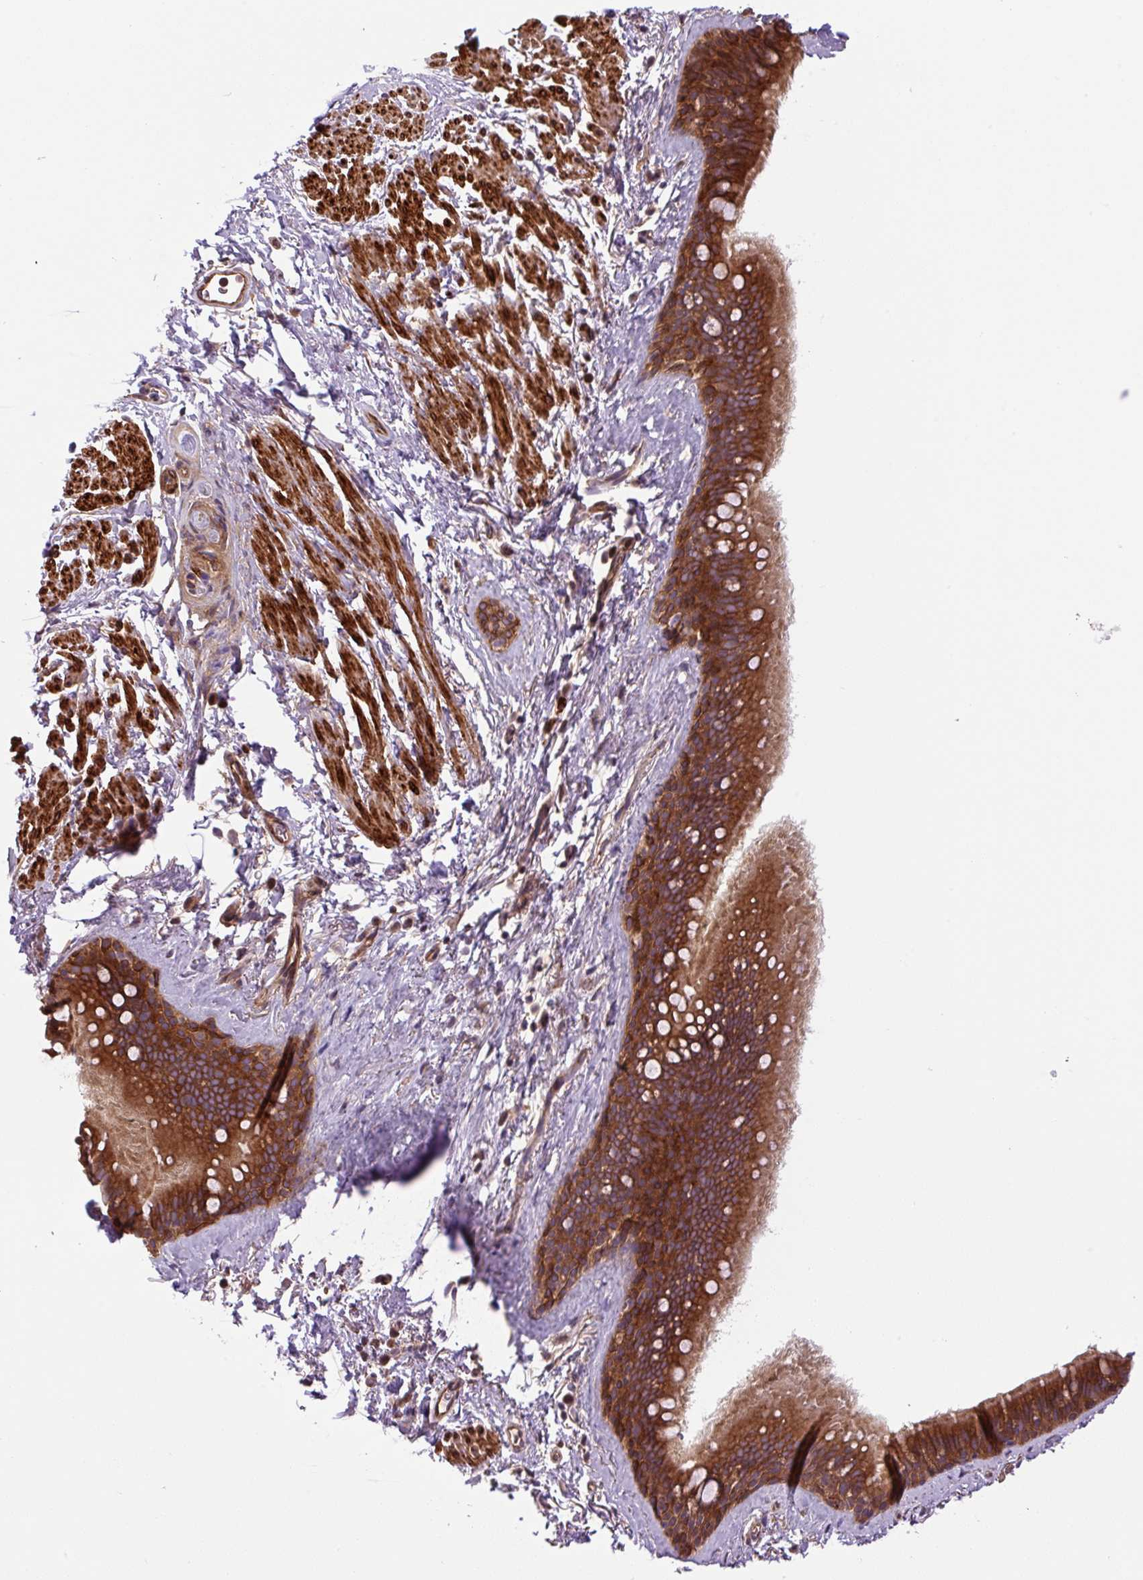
{"staining": {"intensity": "strong", "quantity": ">75%", "location": "cytoplasmic/membranous"}, "tissue": "bronchus", "cell_type": "Respiratory epithelial cells", "image_type": "normal", "snomed": [{"axis": "morphology", "description": "Normal tissue, NOS"}, {"axis": "topography", "description": "Lymph node"}, {"axis": "topography", "description": "Cartilage tissue"}, {"axis": "topography", "description": "Bronchus"}], "caption": "Unremarkable bronchus was stained to show a protein in brown. There is high levels of strong cytoplasmic/membranous staining in about >75% of respiratory epithelial cells.", "gene": "SEPTIN10", "patient": {"sex": "female", "age": 70}}